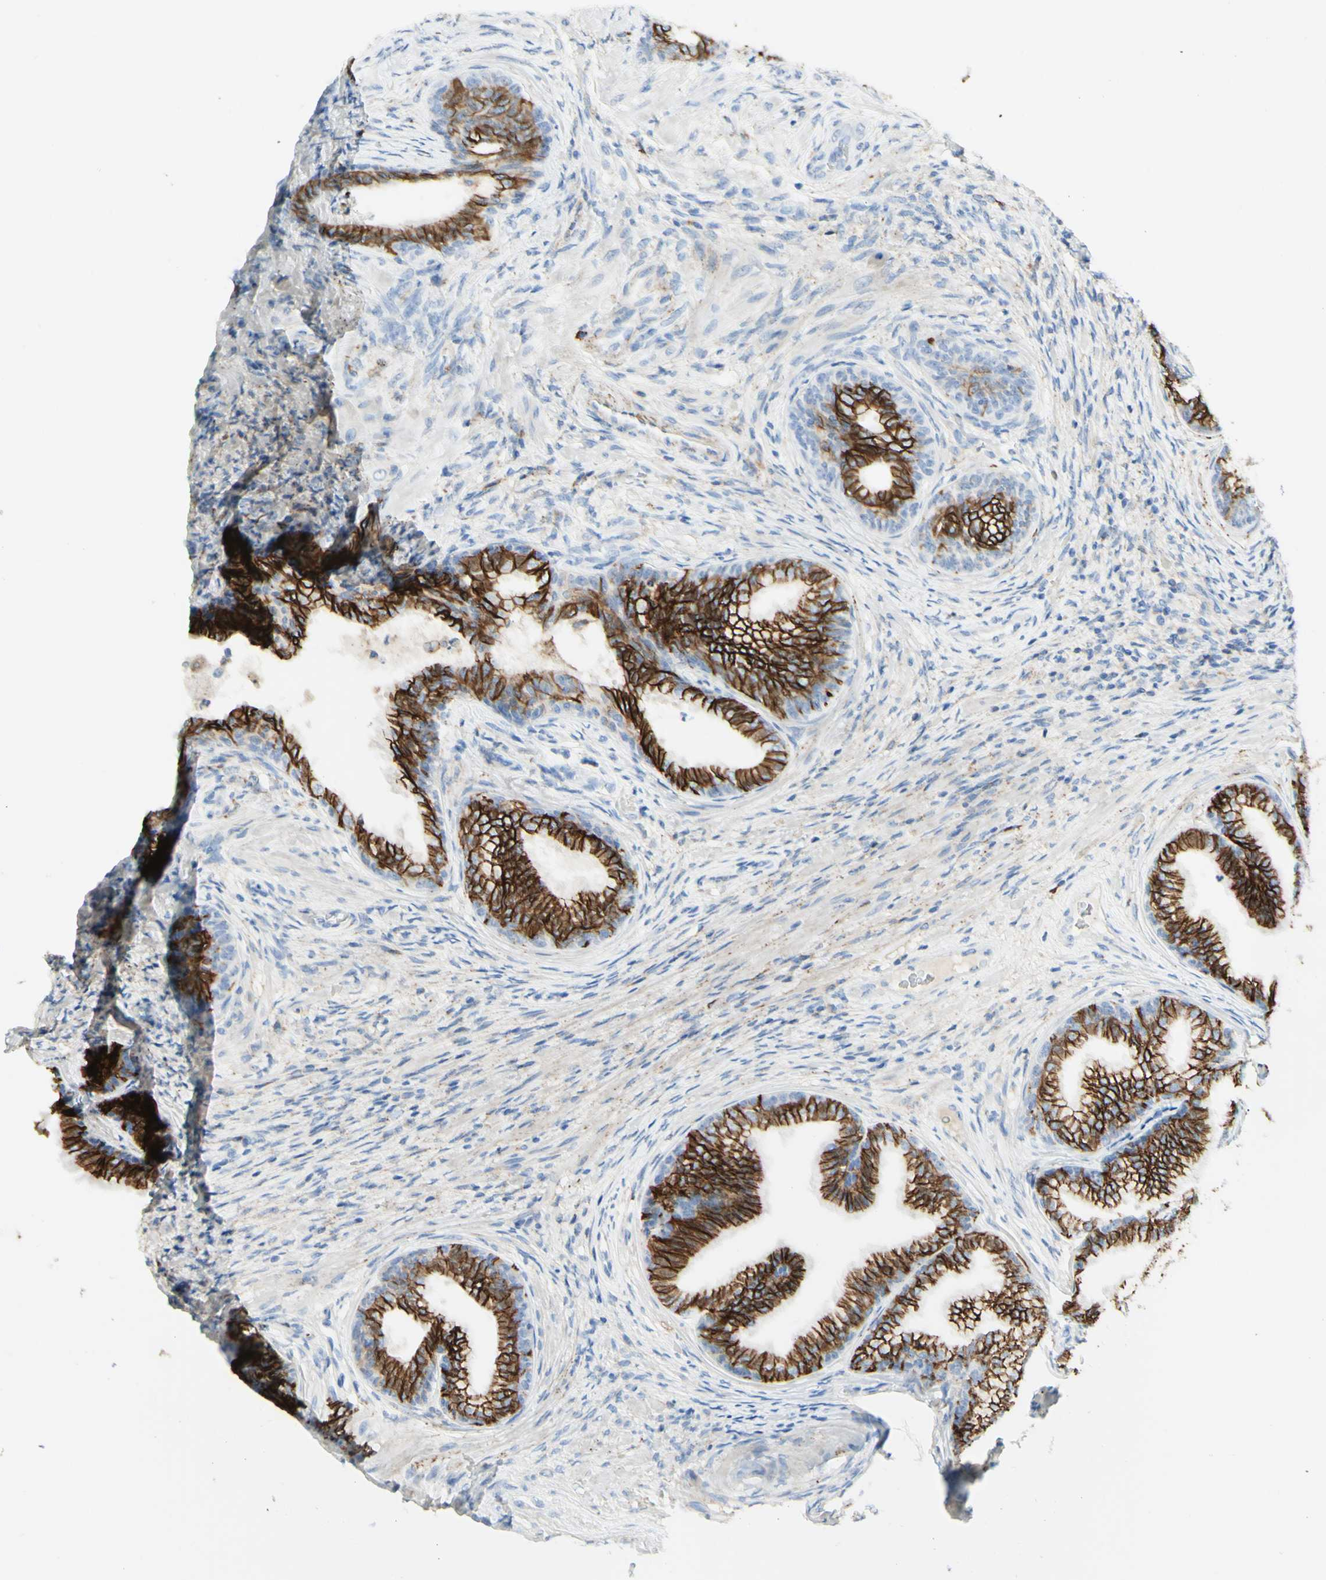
{"staining": {"intensity": "strong", "quantity": ">75%", "location": "cytoplasmic/membranous"}, "tissue": "prostate", "cell_type": "Glandular cells", "image_type": "normal", "snomed": [{"axis": "morphology", "description": "Normal tissue, NOS"}, {"axis": "topography", "description": "Prostate"}], "caption": "Prostate stained with DAB immunohistochemistry (IHC) displays high levels of strong cytoplasmic/membranous positivity in about >75% of glandular cells.", "gene": "ALCAM", "patient": {"sex": "male", "age": 76}}